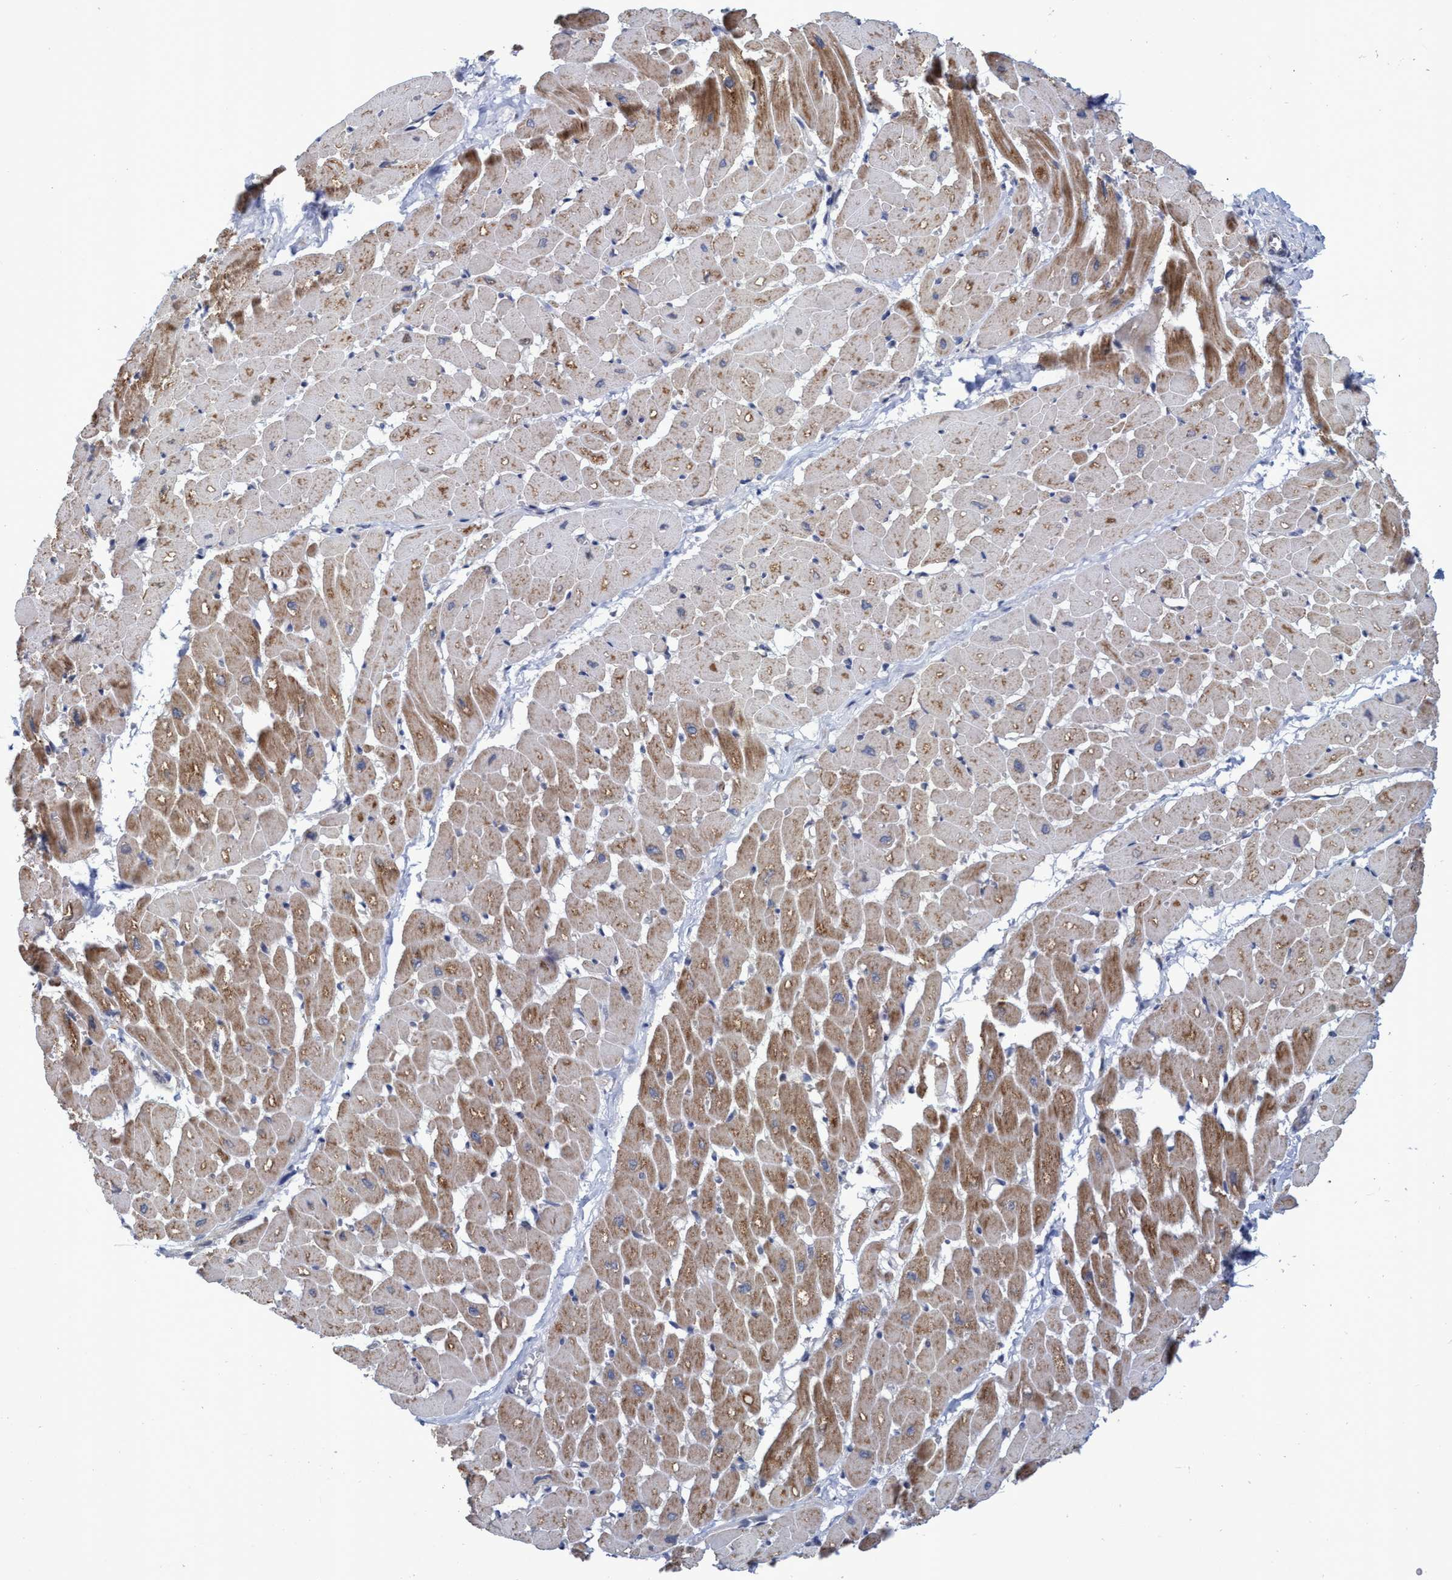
{"staining": {"intensity": "moderate", "quantity": ">75%", "location": "cytoplasmic/membranous"}, "tissue": "heart muscle", "cell_type": "Cardiomyocytes", "image_type": "normal", "snomed": [{"axis": "morphology", "description": "Normal tissue, NOS"}, {"axis": "topography", "description": "Heart"}], "caption": "Immunohistochemical staining of unremarkable heart muscle reveals >75% levels of moderate cytoplasmic/membranous protein staining in about >75% of cardiomyocytes. (DAB (3,3'-diaminobenzidine) = brown stain, brightfield microscopy at high magnification).", "gene": "NAT16", "patient": {"sex": "male", "age": 45}}